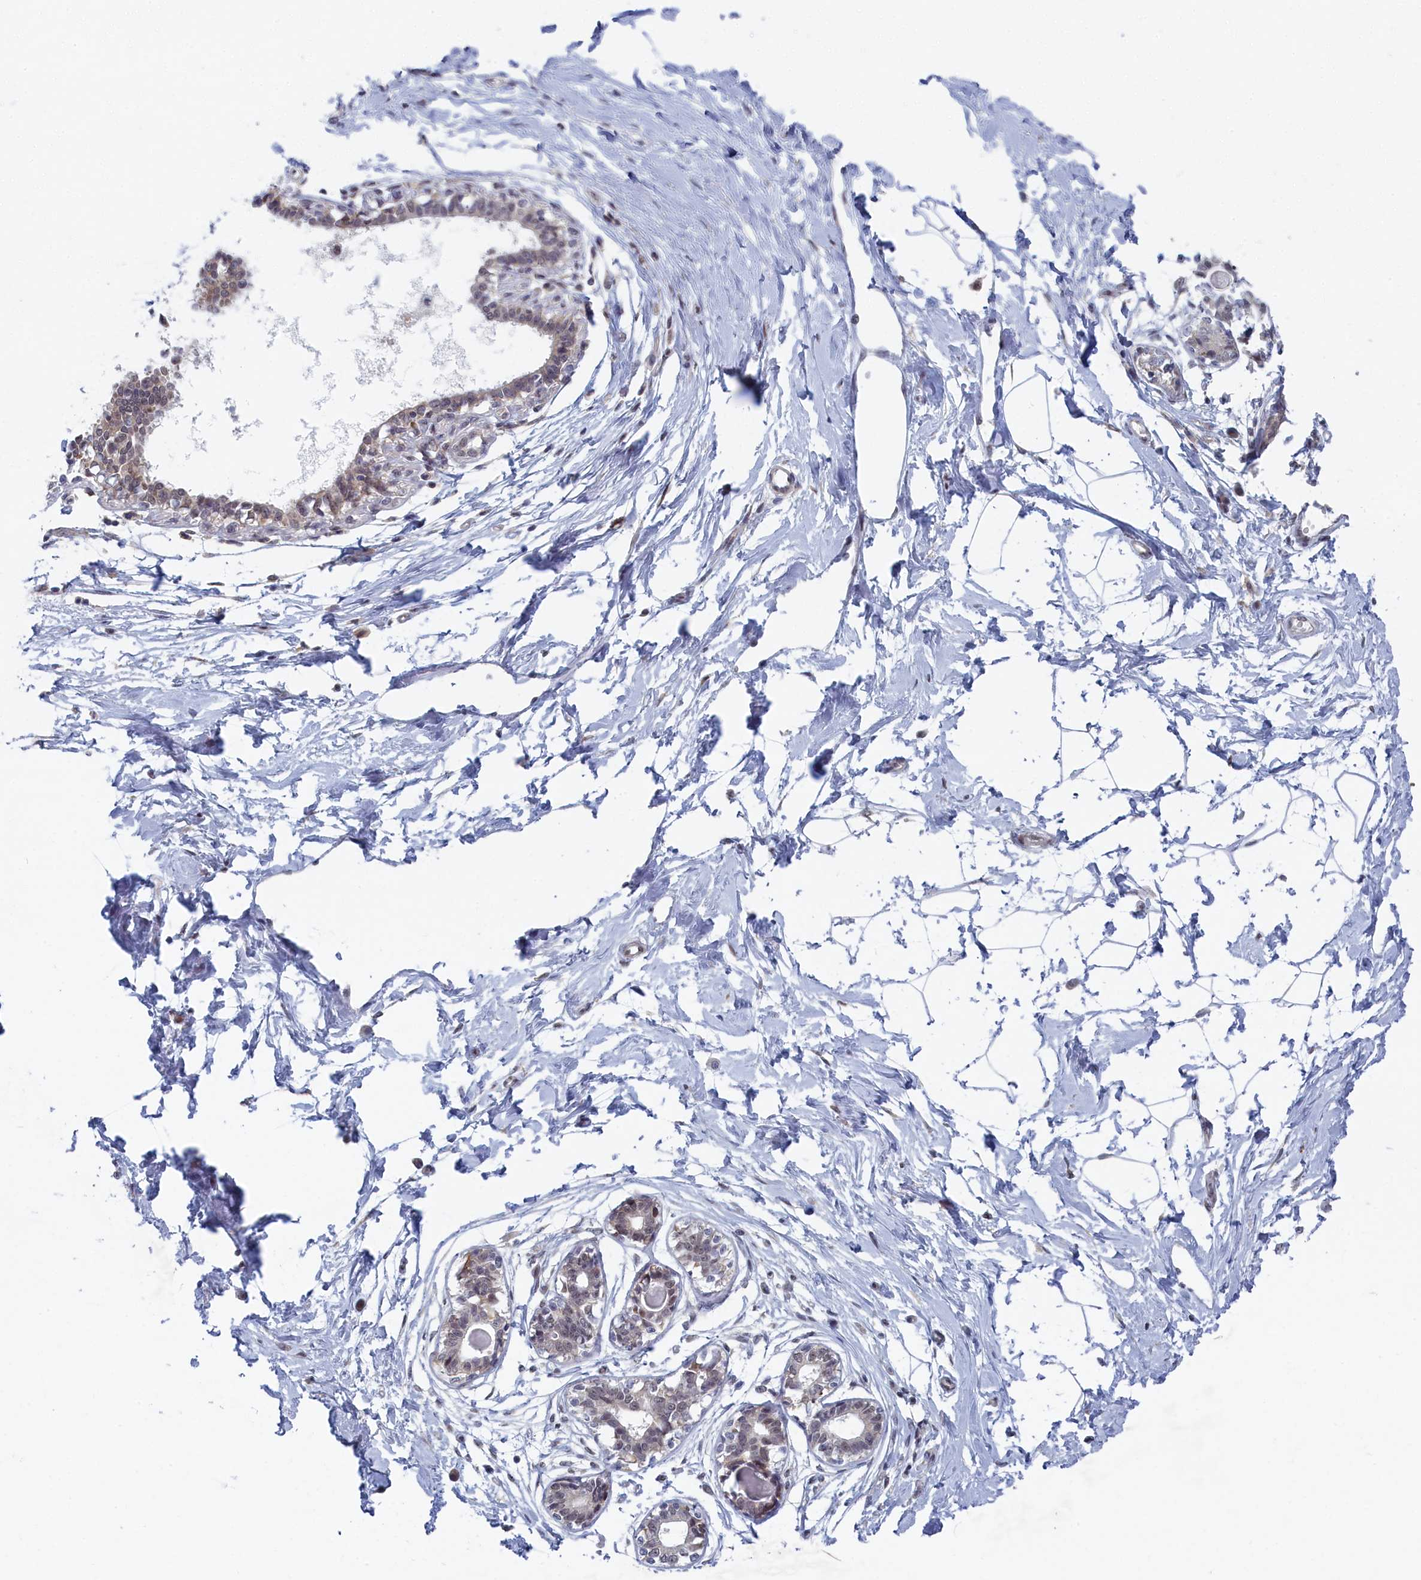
{"staining": {"intensity": "negative", "quantity": "none", "location": "none"}, "tissue": "breast", "cell_type": "Adipocytes", "image_type": "normal", "snomed": [{"axis": "morphology", "description": "Normal tissue, NOS"}, {"axis": "topography", "description": "Breast"}], "caption": "This is a micrograph of IHC staining of unremarkable breast, which shows no expression in adipocytes. The staining is performed using DAB brown chromogen with nuclei counter-stained in using hematoxylin.", "gene": "DNAJC17", "patient": {"sex": "female", "age": 45}}